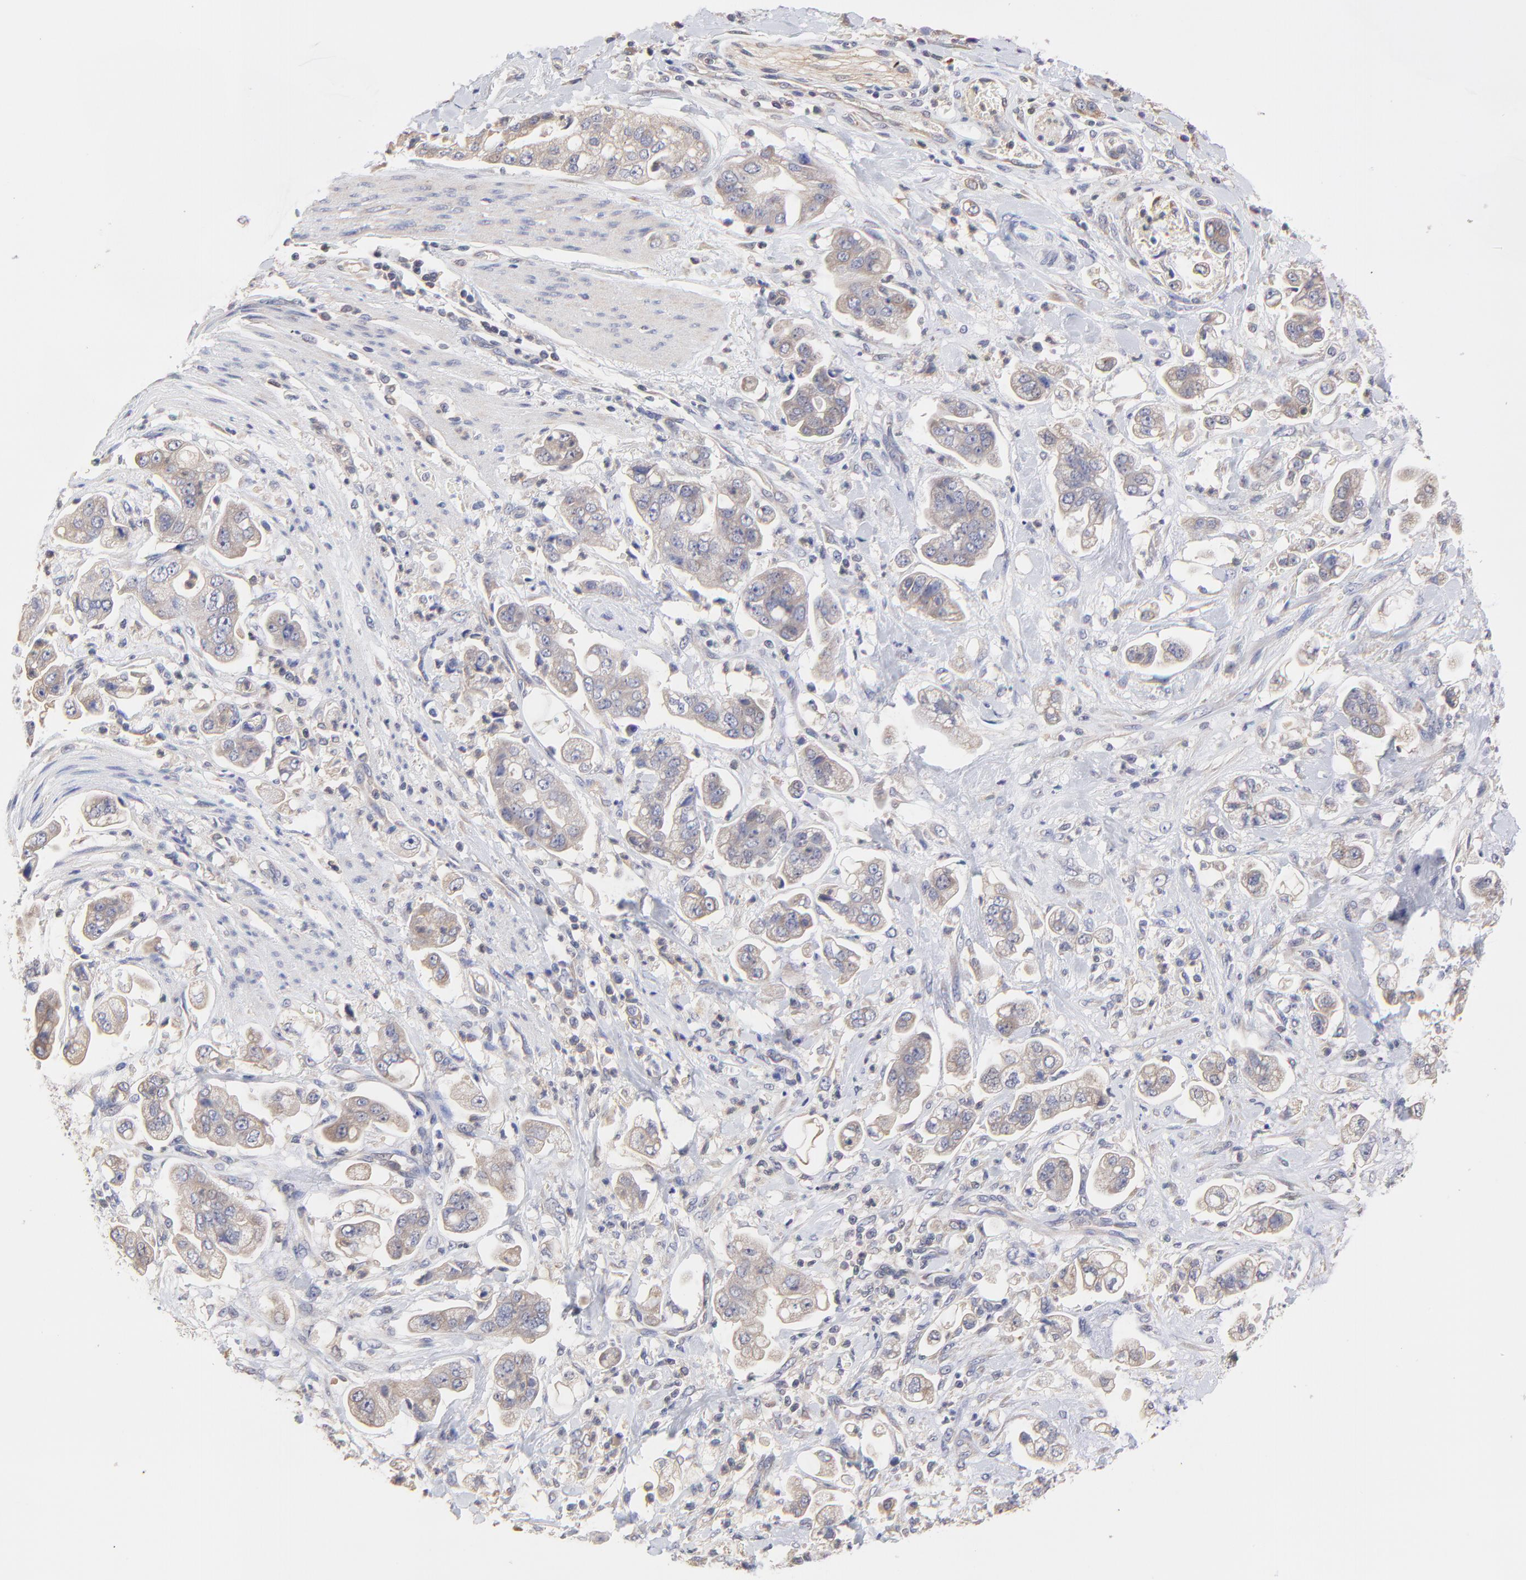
{"staining": {"intensity": "weak", "quantity": "25%-75%", "location": "cytoplasmic/membranous"}, "tissue": "stomach cancer", "cell_type": "Tumor cells", "image_type": "cancer", "snomed": [{"axis": "morphology", "description": "Adenocarcinoma, NOS"}, {"axis": "topography", "description": "Stomach"}], "caption": "Adenocarcinoma (stomach) tissue exhibits weak cytoplasmic/membranous staining in approximately 25%-75% of tumor cells", "gene": "PCMT1", "patient": {"sex": "male", "age": 62}}